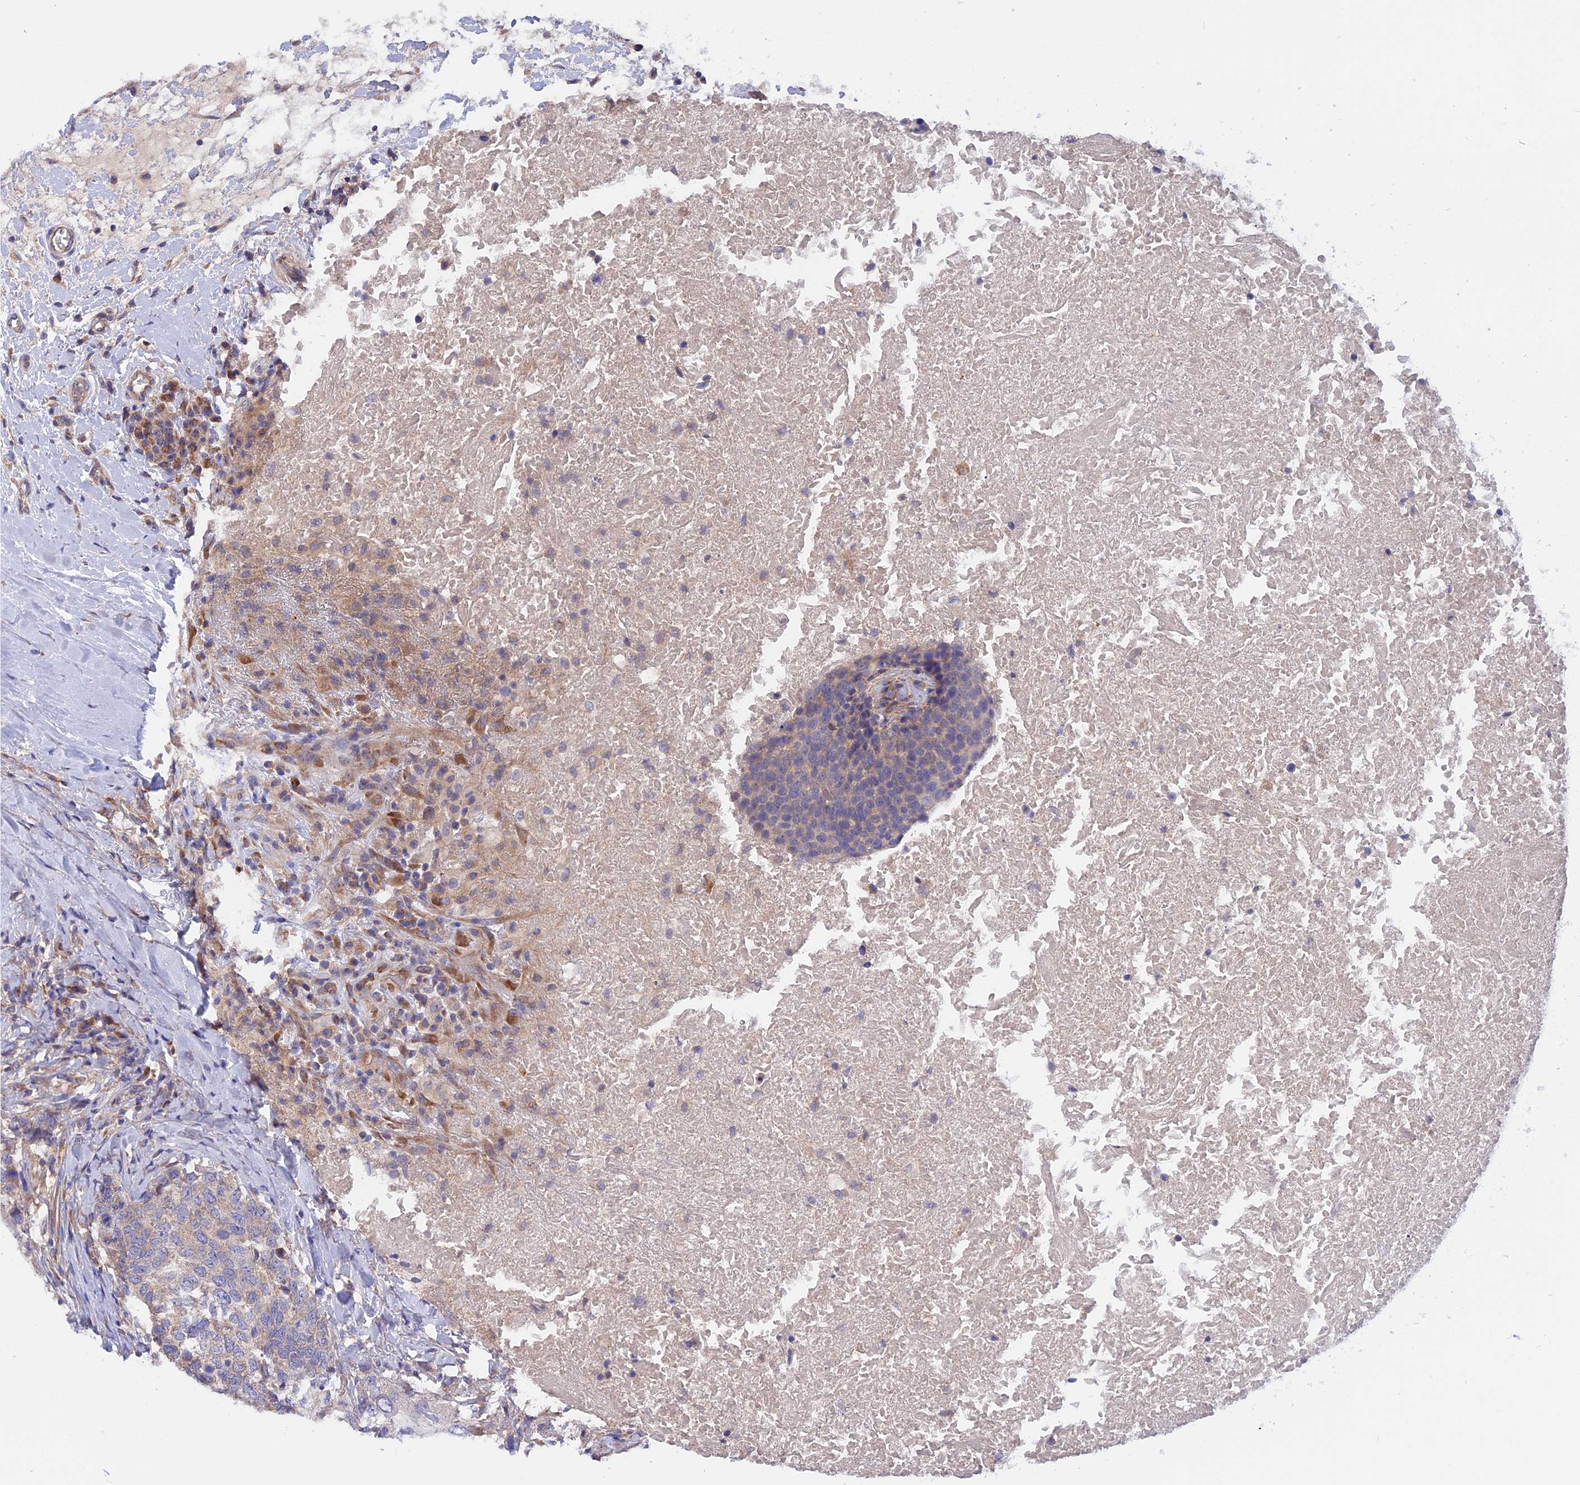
{"staining": {"intensity": "weak", "quantity": "<25%", "location": "cytoplasmic/membranous"}, "tissue": "head and neck cancer", "cell_type": "Tumor cells", "image_type": "cancer", "snomed": [{"axis": "morphology", "description": "Squamous cell carcinoma, NOS"}, {"axis": "morphology", "description": "Squamous cell carcinoma, metastatic, NOS"}, {"axis": "topography", "description": "Lymph node"}, {"axis": "topography", "description": "Head-Neck"}], "caption": "DAB (3,3'-diaminobenzidine) immunohistochemical staining of head and neck cancer (squamous cell carcinoma) exhibits no significant staining in tumor cells.", "gene": "HYCC1", "patient": {"sex": "male", "age": 62}}